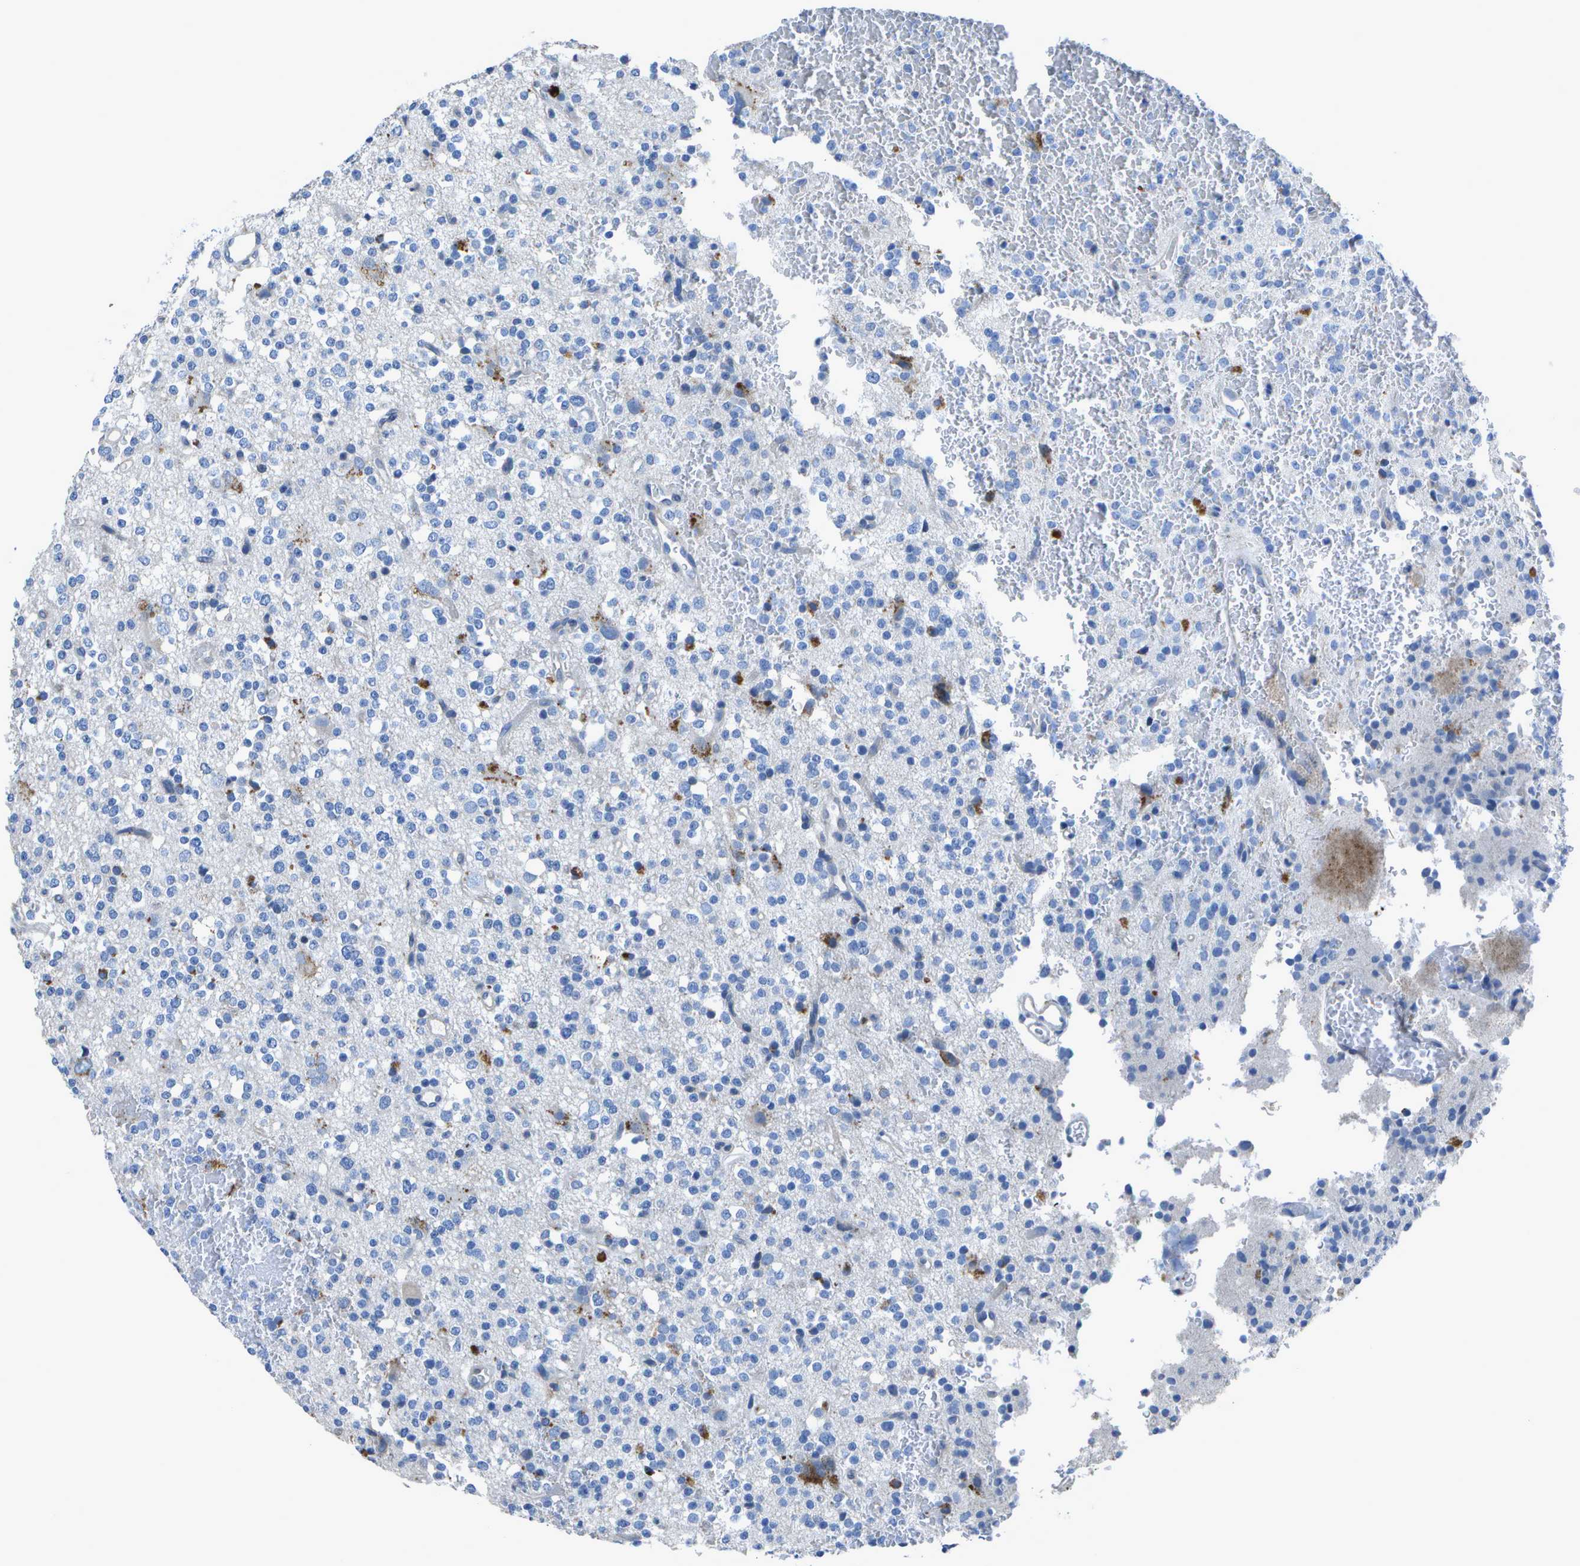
{"staining": {"intensity": "negative", "quantity": "none", "location": "none"}, "tissue": "glioma", "cell_type": "Tumor cells", "image_type": "cancer", "snomed": [{"axis": "morphology", "description": "Glioma, malignant, High grade"}, {"axis": "topography", "description": "Brain"}], "caption": "This is a image of IHC staining of malignant glioma (high-grade), which shows no staining in tumor cells. Nuclei are stained in blue.", "gene": "DCT", "patient": {"sex": "male", "age": 47}}